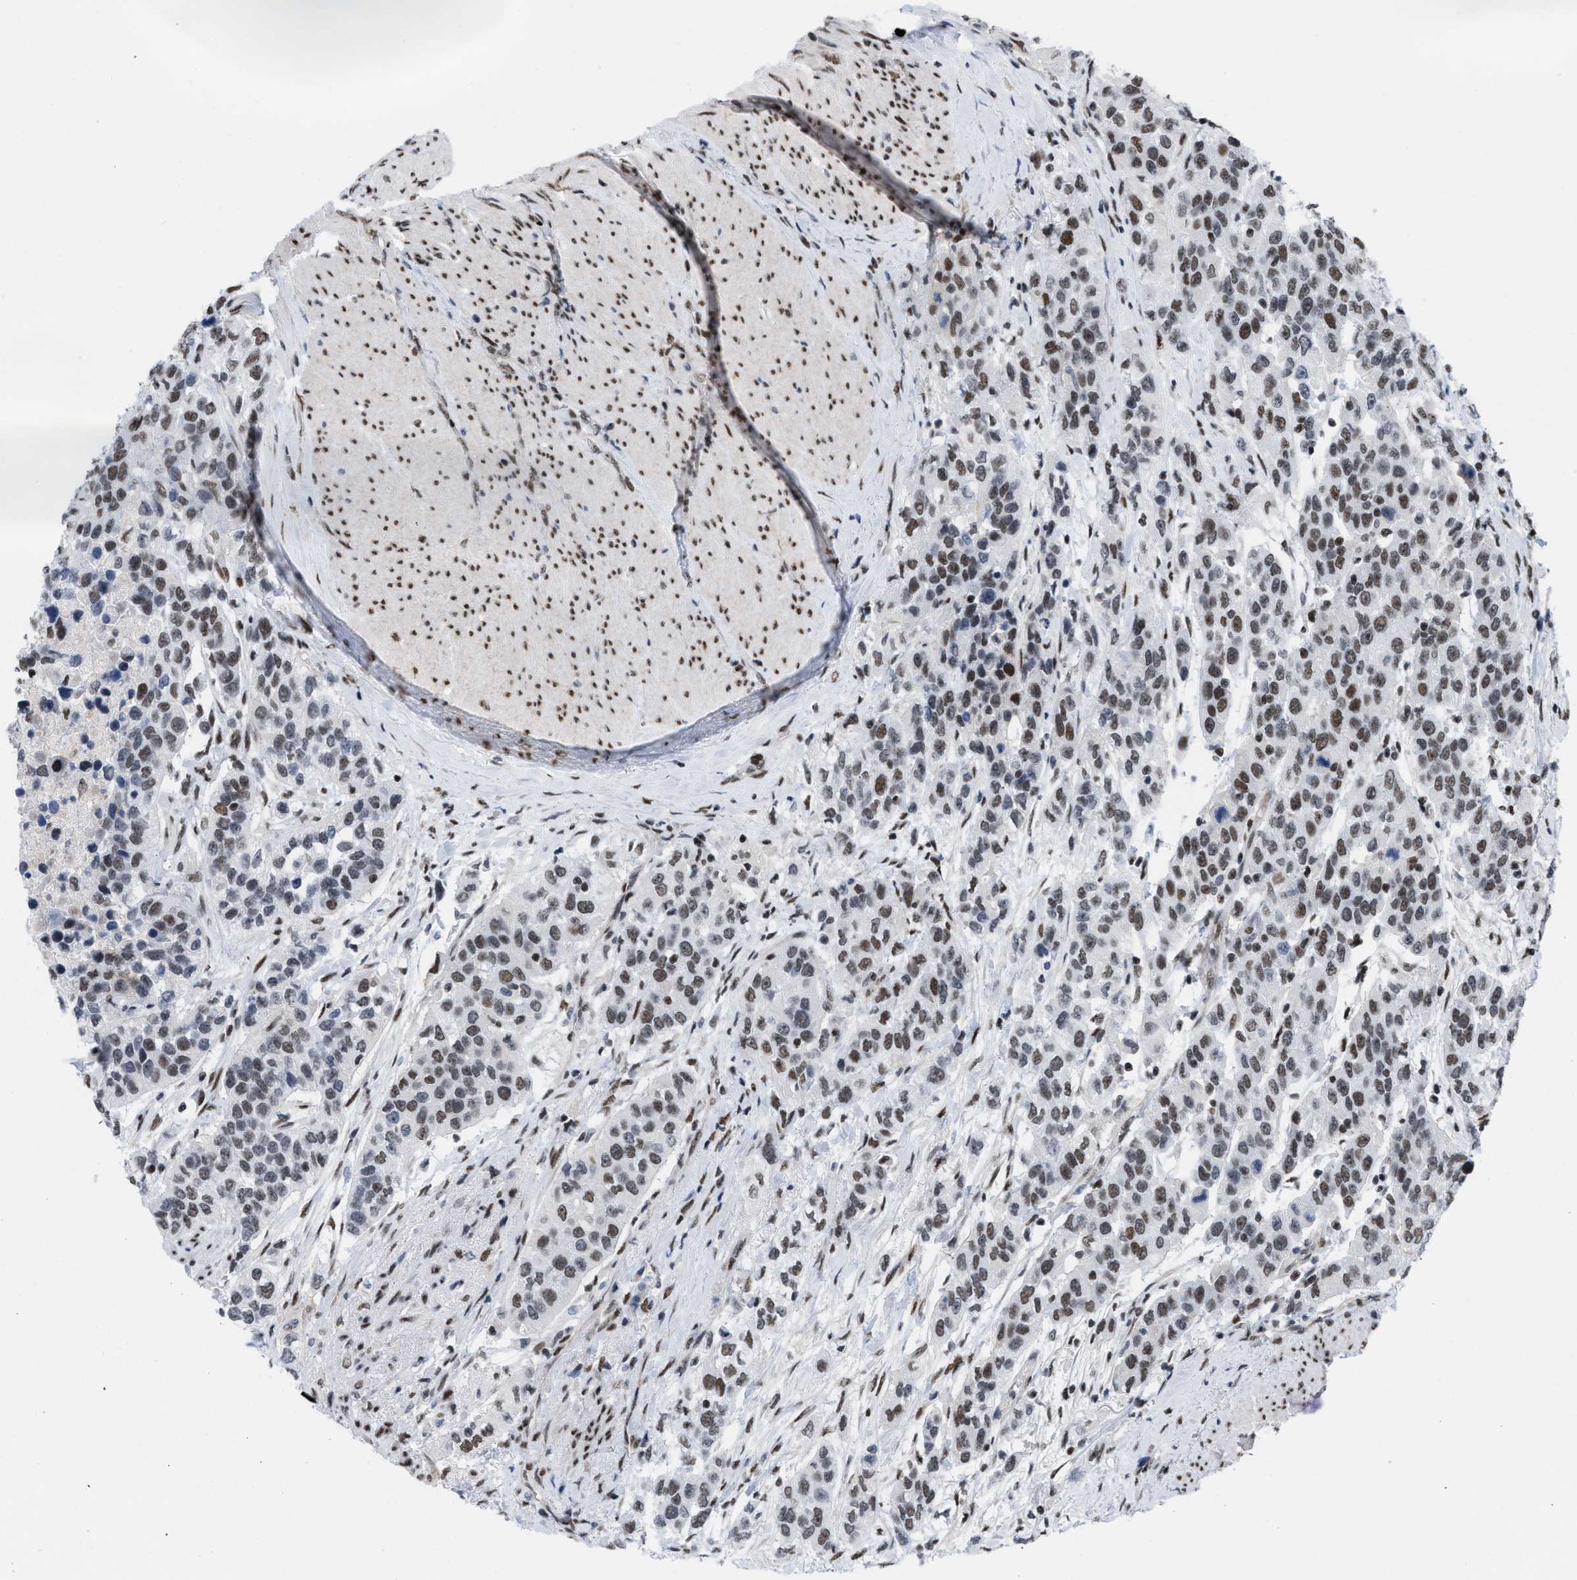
{"staining": {"intensity": "moderate", "quantity": ">75%", "location": "nuclear"}, "tissue": "urothelial cancer", "cell_type": "Tumor cells", "image_type": "cancer", "snomed": [{"axis": "morphology", "description": "Urothelial carcinoma, High grade"}, {"axis": "topography", "description": "Urinary bladder"}], "caption": "The immunohistochemical stain labels moderate nuclear expression in tumor cells of high-grade urothelial carcinoma tissue.", "gene": "MIER1", "patient": {"sex": "female", "age": 80}}